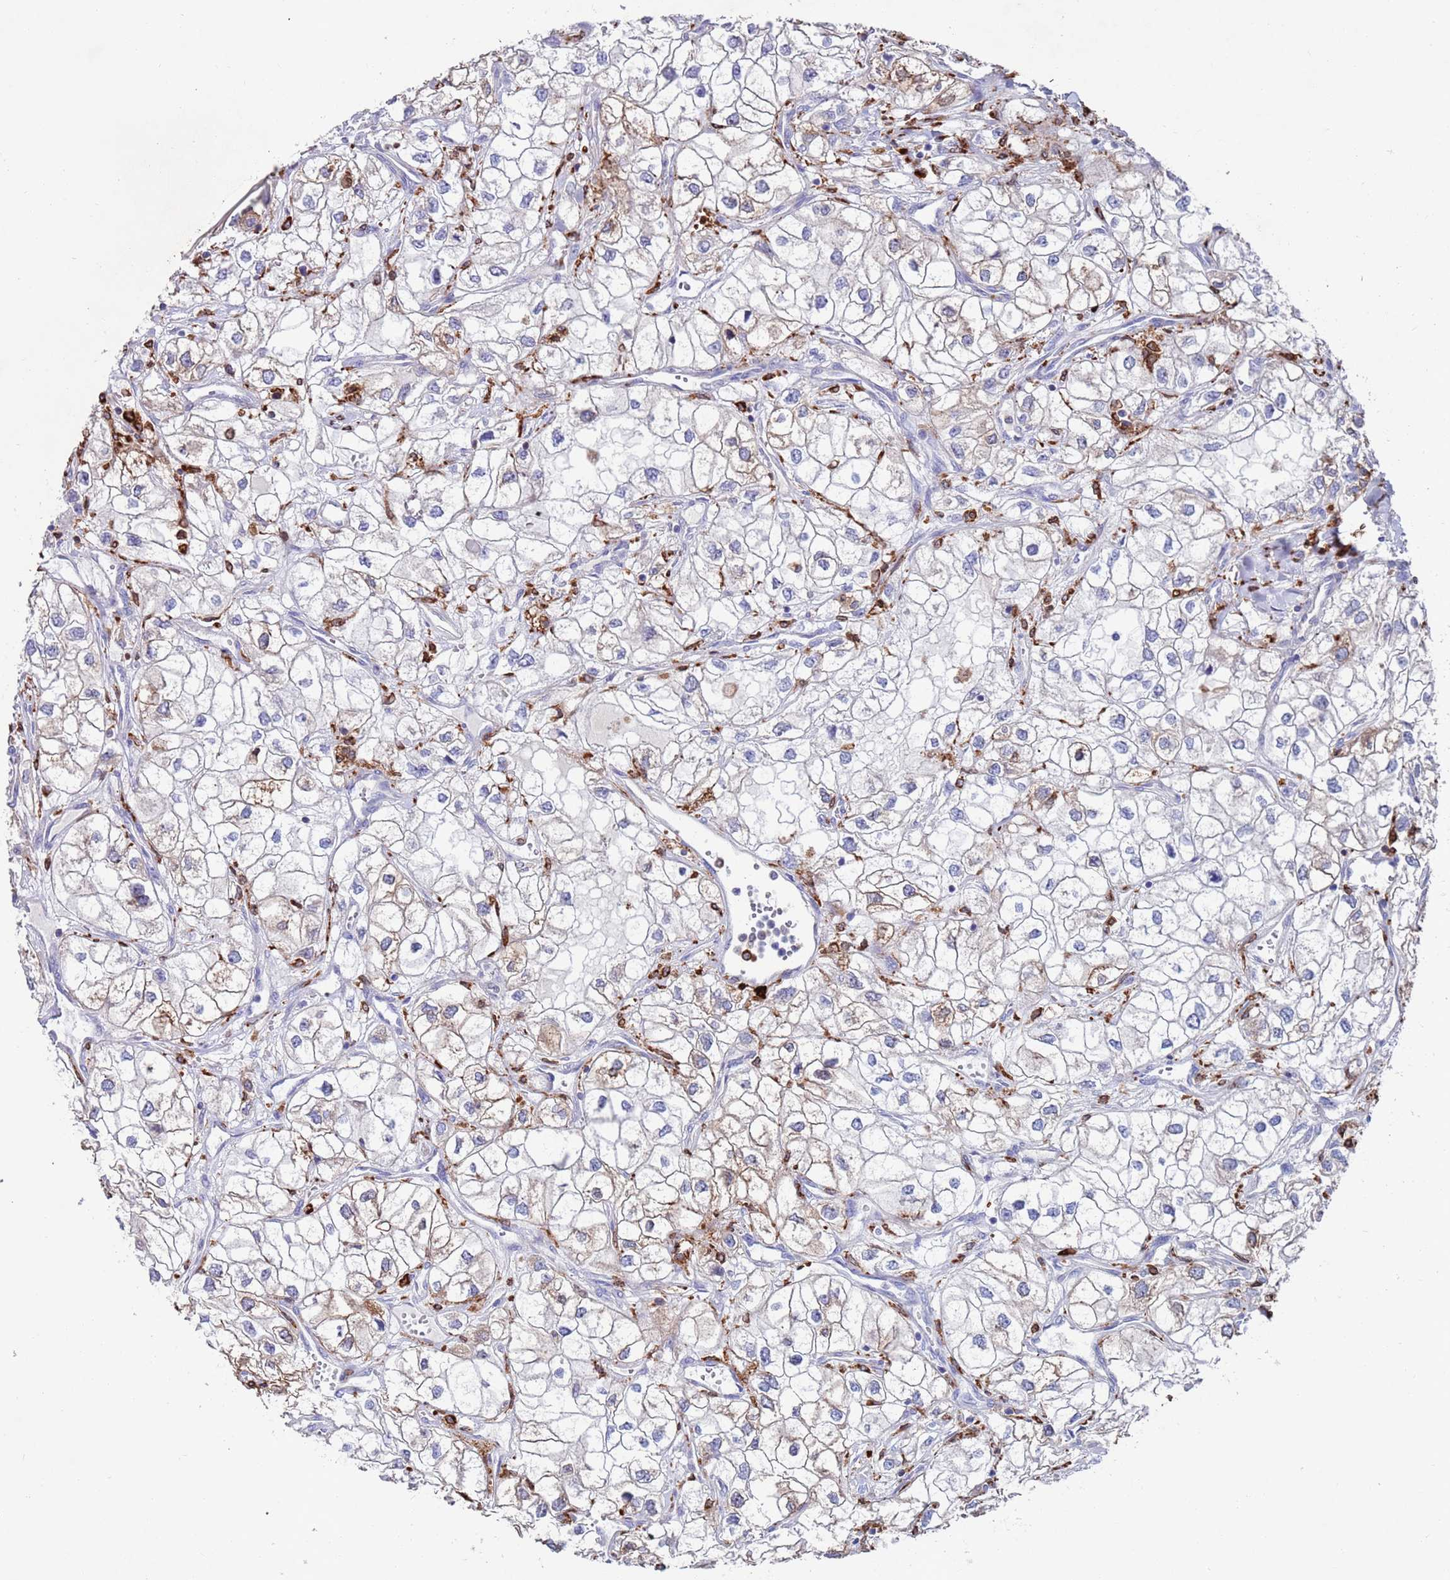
{"staining": {"intensity": "negative", "quantity": "none", "location": "none"}, "tissue": "renal cancer", "cell_type": "Tumor cells", "image_type": "cancer", "snomed": [{"axis": "morphology", "description": "Adenocarcinoma, NOS"}, {"axis": "topography", "description": "Kidney"}], "caption": "Renal adenocarcinoma was stained to show a protein in brown. There is no significant staining in tumor cells. Nuclei are stained in blue.", "gene": "GREB1L", "patient": {"sex": "male", "age": 59}}